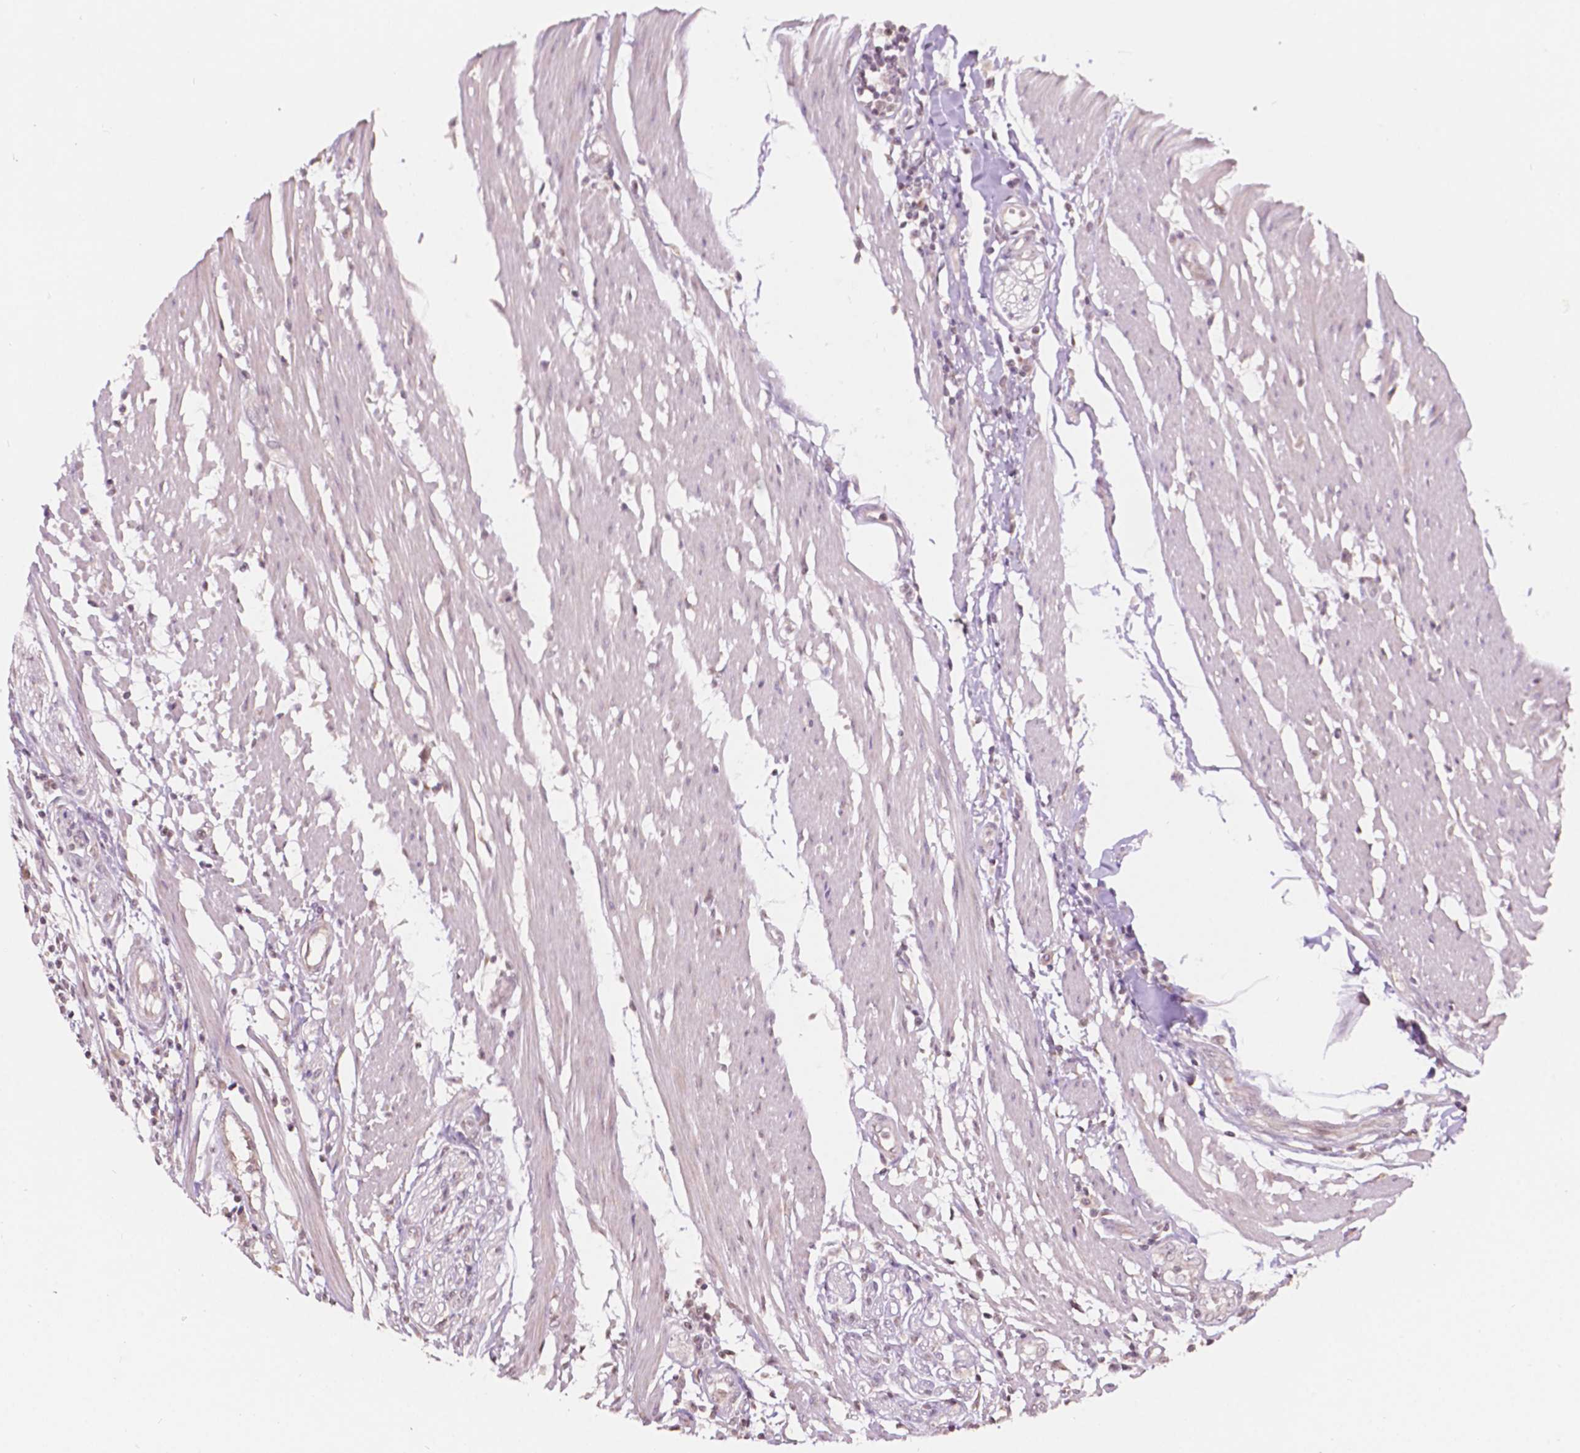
{"staining": {"intensity": "negative", "quantity": "none", "location": "none"}, "tissue": "colorectal cancer", "cell_type": "Tumor cells", "image_type": "cancer", "snomed": [{"axis": "morphology", "description": "Adenocarcinoma, NOS"}, {"axis": "topography", "description": "Colon"}], "caption": "Tumor cells are negative for protein expression in human colorectal cancer (adenocarcinoma).", "gene": "NOS1AP", "patient": {"sex": "male", "age": 77}}